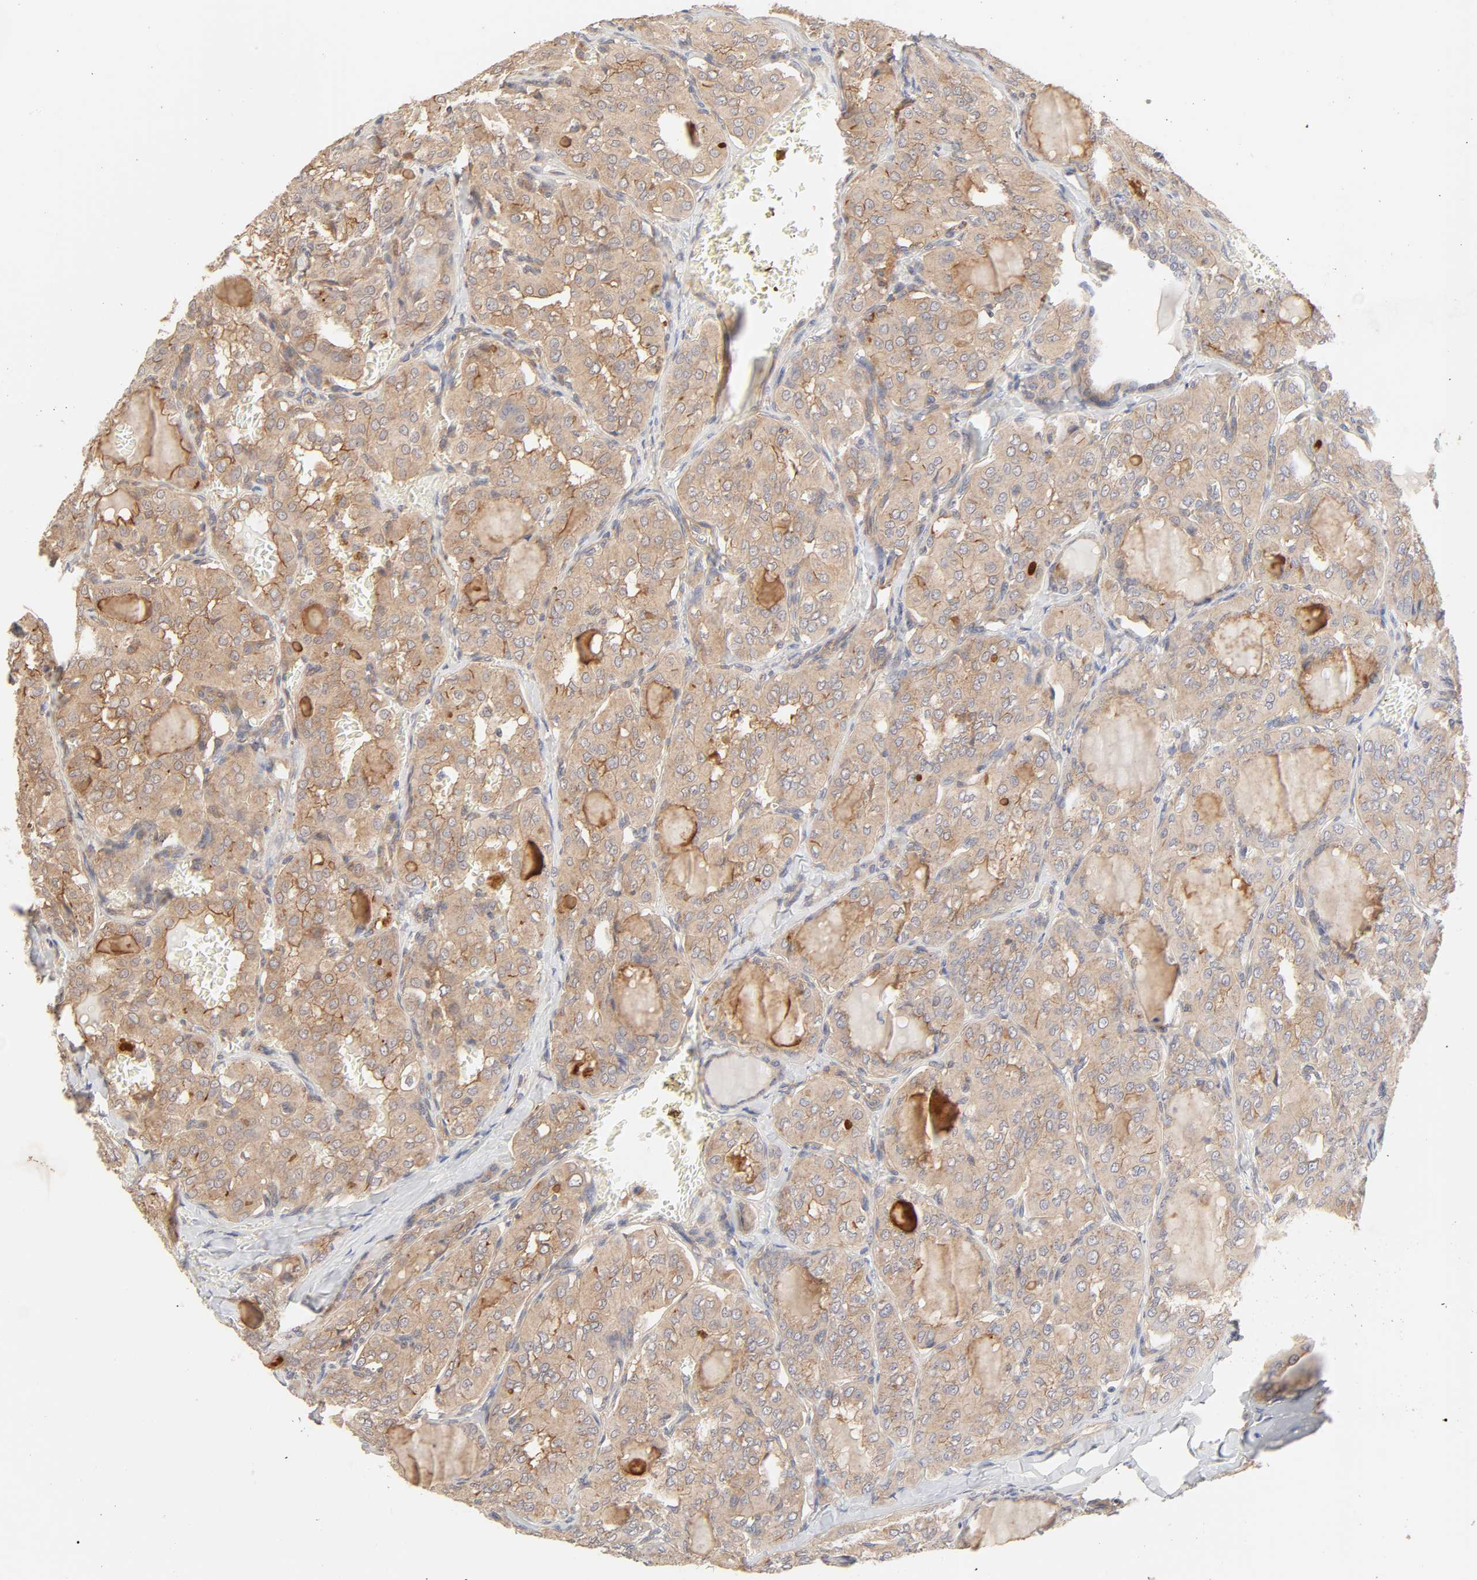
{"staining": {"intensity": "strong", "quantity": ">75%", "location": "cytoplasmic/membranous"}, "tissue": "thyroid cancer", "cell_type": "Tumor cells", "image_type": "cancer", "snomed": [{"axis": "morphology", "description": "Papillary adenocarcinoma, NOS"}, {"axis": "topography", "description": "Thyroid gland"}], "caption": "A photomicrograph of human thyroid cancer stained for a protein shows strong cytoplasmic/membranous brown staining in tumor cells.", "gene": "EPS8", "patient": {"sex": "male", "age": 20}}